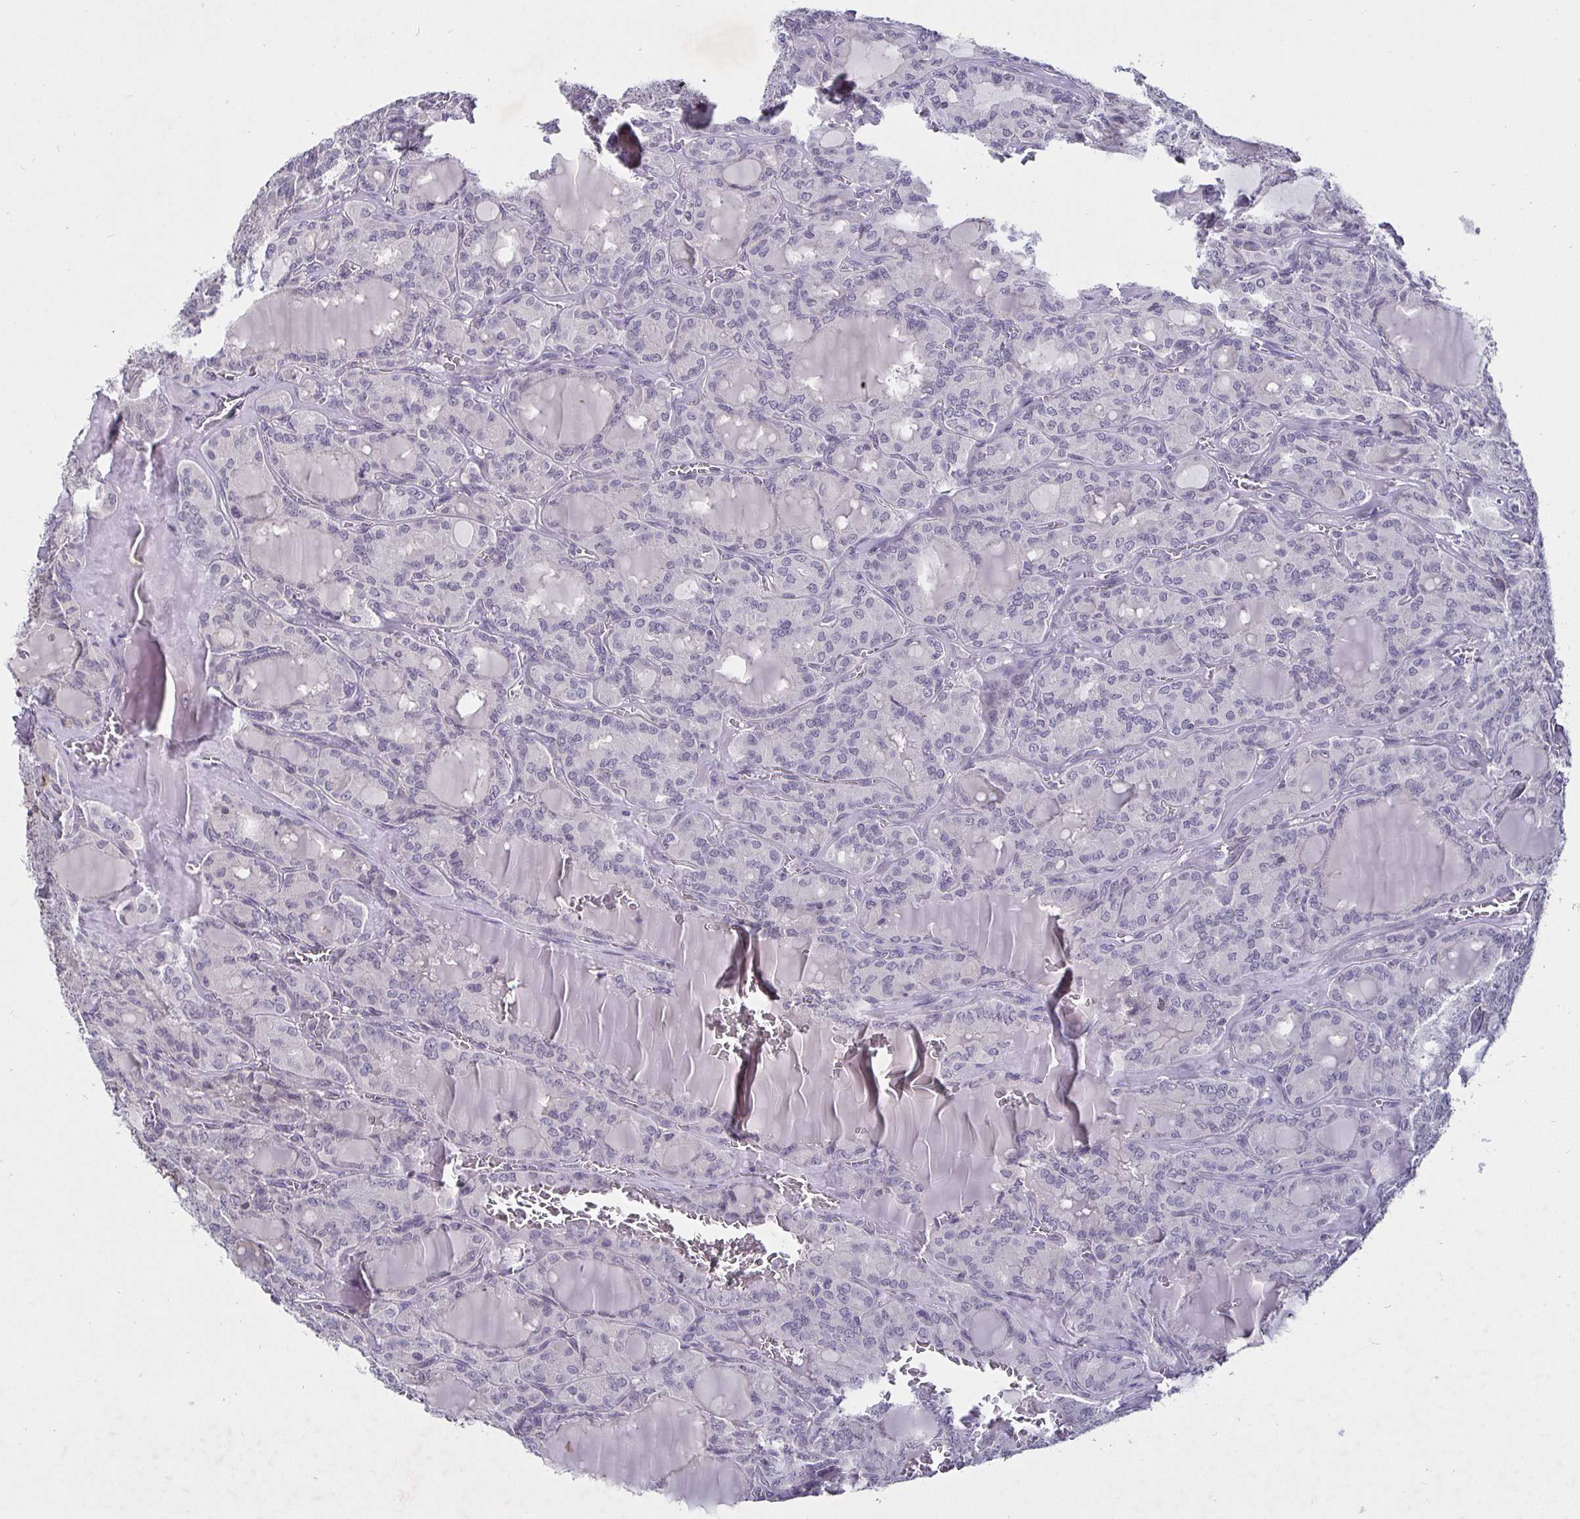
{"staining": {"intensity": "negative", "quantity": "none", "location": "none"}, "tissue": "thyroid cancer", "cell_type": "Tumor cells", "image_type": "cancer", "snomed": [{"axis": "morphology", "description": "Papillary adenocarcinoma, NOS"}, {"axis": "topography", "description": "Thyroid gland"}], "caption": "DAB immunohistochemical staining of human papillary adenocarcinoma (thyroid) displays no significant expression in tumor cells.", "gene": "MLH1", "patient": {"sex": "male", "age": 87}}